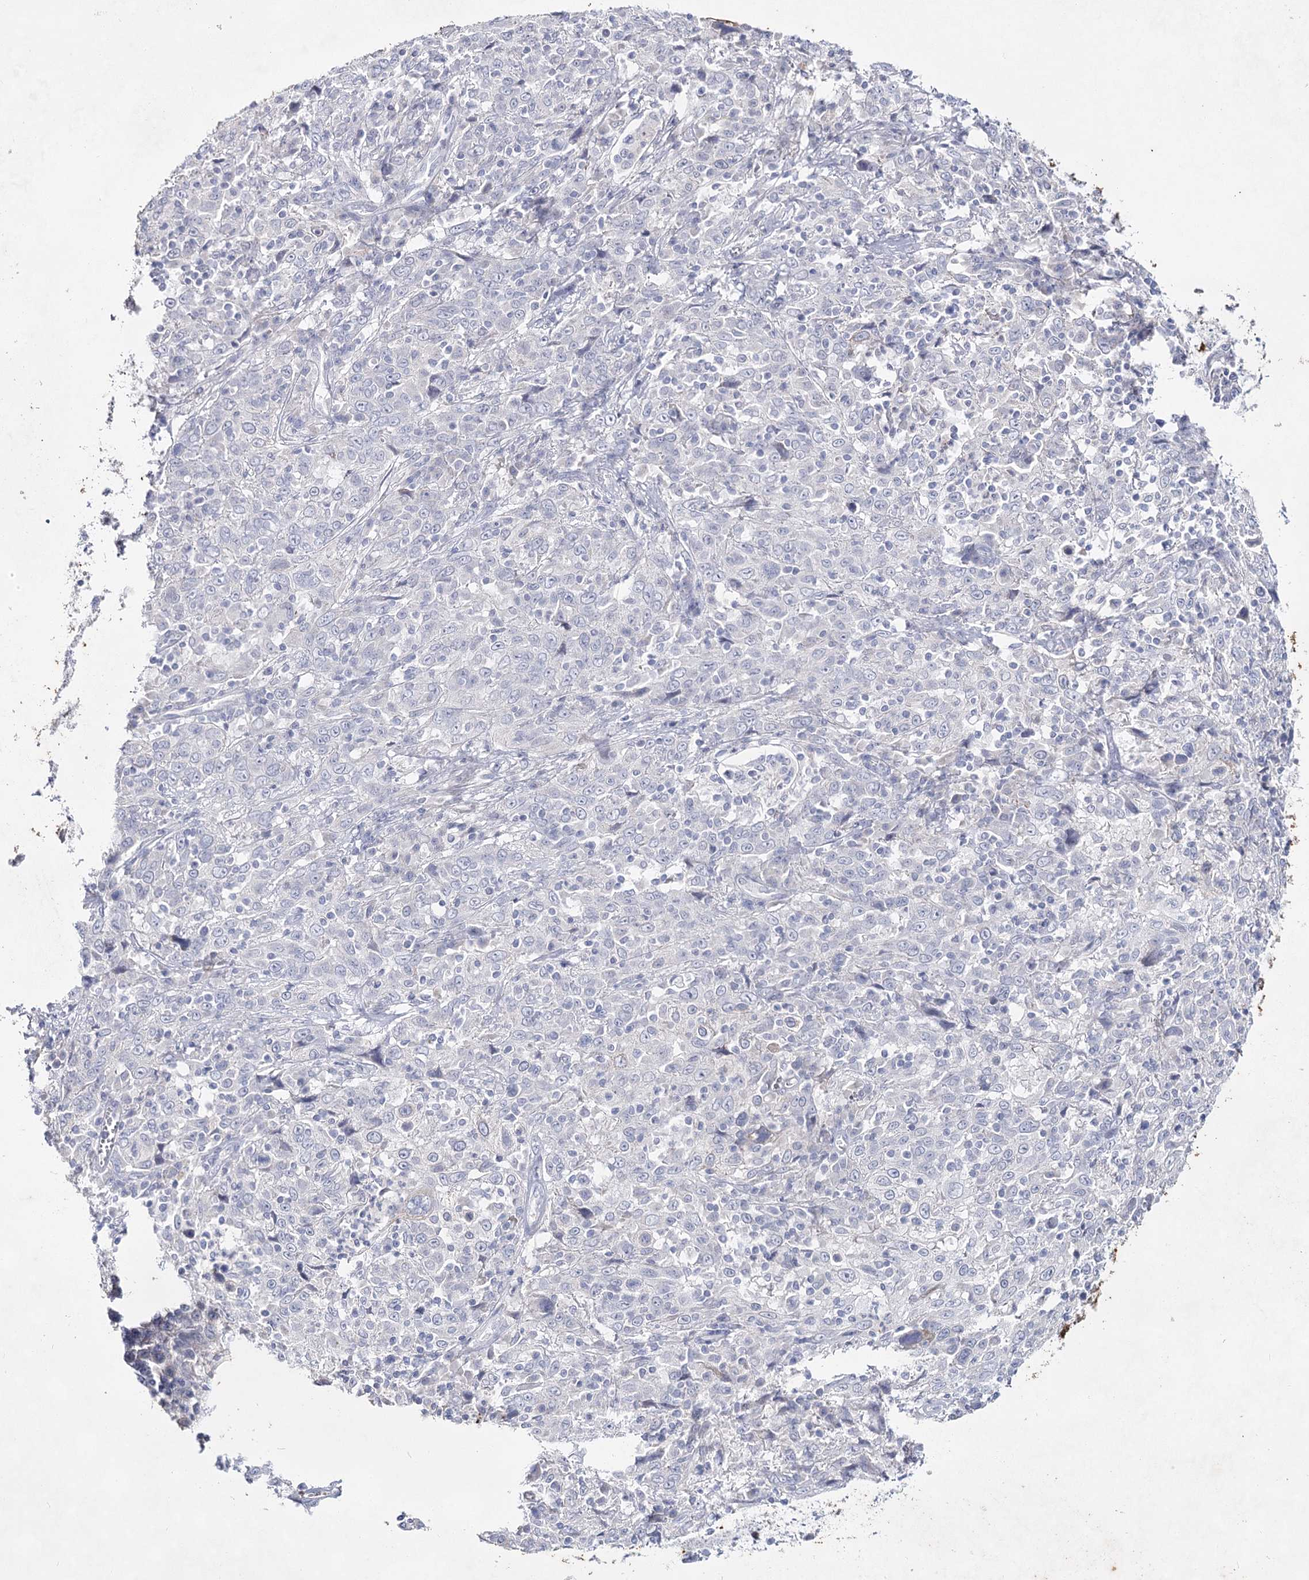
{"staining": {"intensity": "negative", "quantity": "none", "location": "none"}, "tissue": "cervical cancer", "cell_type": "Tumor cells", "image_type": "cancer", "snomed": [{"axis": "morphology", "description": "Squamous cell carcinoma, NOS"}, {"axis": "topography", "description": "Cervix"}], "caption": "The micrograph demonstrates no significant positivity in tumor cells of cervical squamous cell carcinoma.", "gene": "CCDC73", "patient": {"sex": "female", "age": 46}}